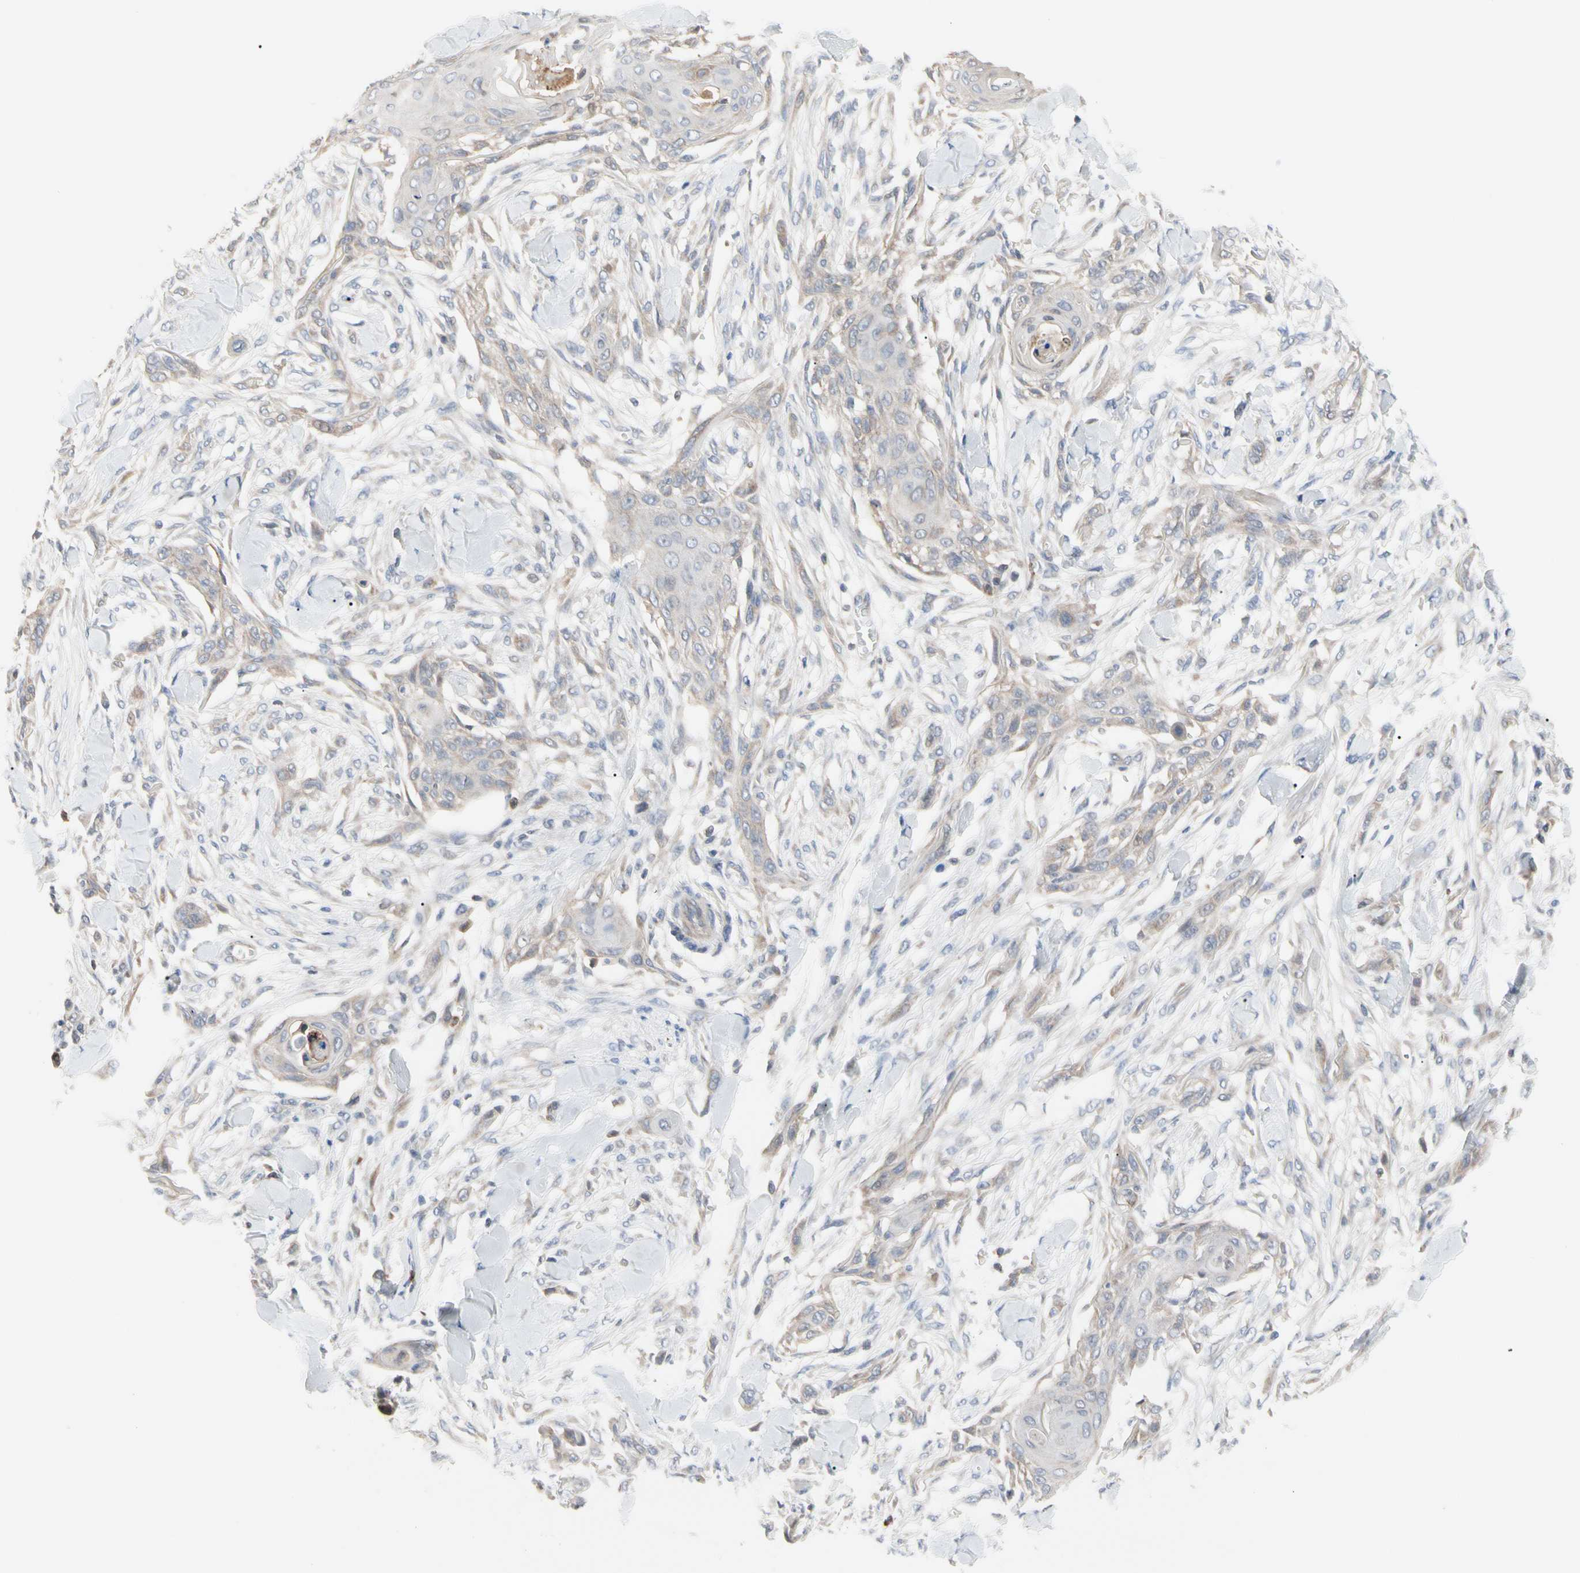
{"staining": {"intensity": "weak", "quantity": "<25%", "location": "cytoplasmic/membranous"}, "tissue": "skin cancer", "cell_type": "Tumor cells", "image_type": "cancer", "snomed": [{"axis": "morphology", "description": "Squamous cell carcinoma, NOS"}, {"axis": "topography", "description": "Skin"}], "caption": "There is no significant positivity in tumor cells of skin cancer.", "gene": "MCL1", "patient": {"sex": "female", "age": 59}}